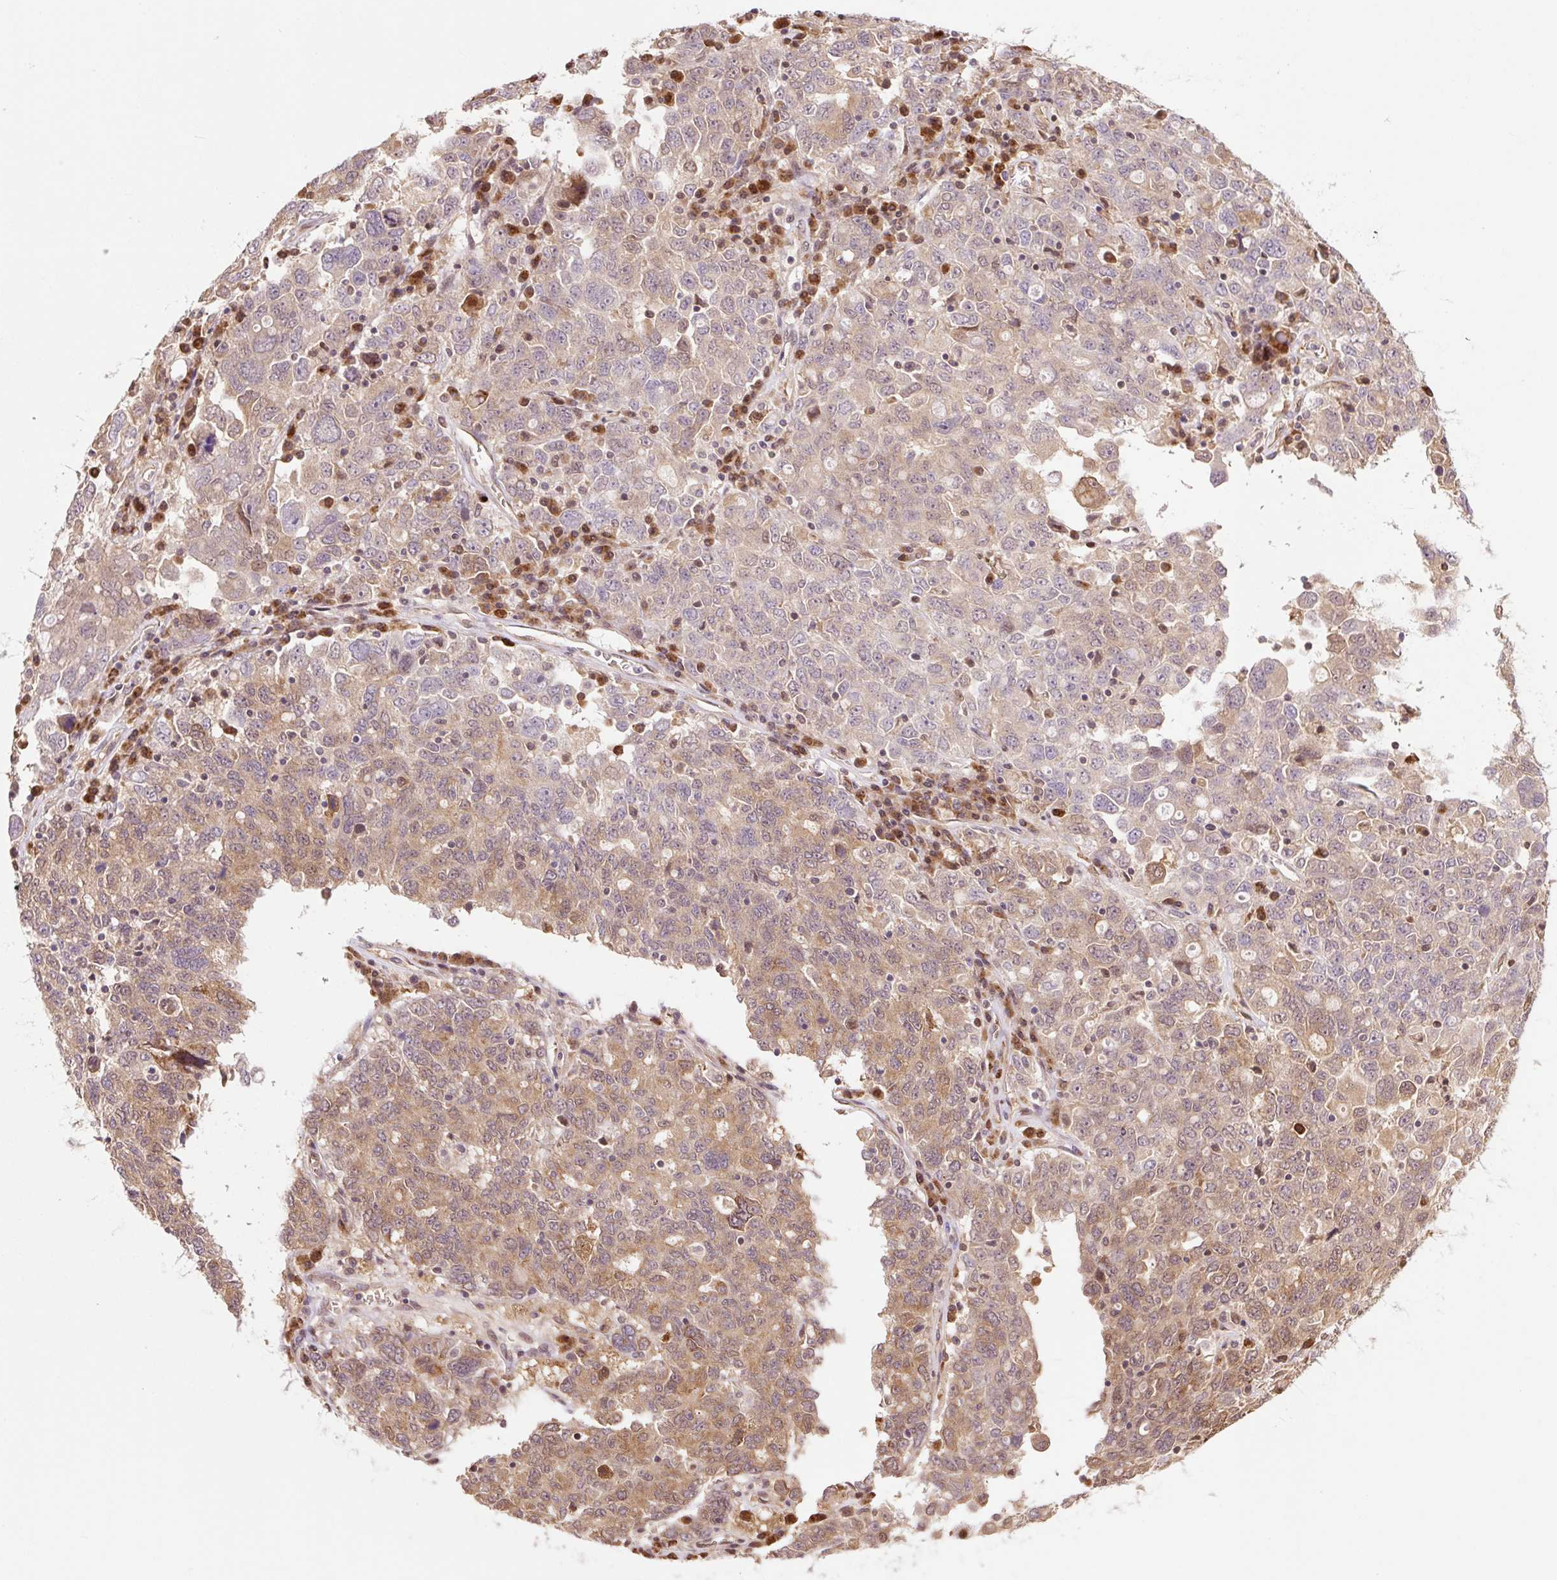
{"staining": {"intensity": "moderate", "quantity": "25%-75%", "location": "cytoplasmic/membranous"}, "tissue": "ovarian cancer", "cell_type": "Tumor cells", "image_type": "cancer", "snomed": [{"axis": "morphology", "description": "Carcinoma, endometroid"}, {"axis": "topography", "description": "Ovary"}], "caption": "Ovarian cancer stained for a protein (brown) demonstrates moderate cytoplasmic/membranous positive staining in approximately 25%-75% of tumor cells.", "gene": "TPT1", "patient": {"sex": "female", "age": 62}}